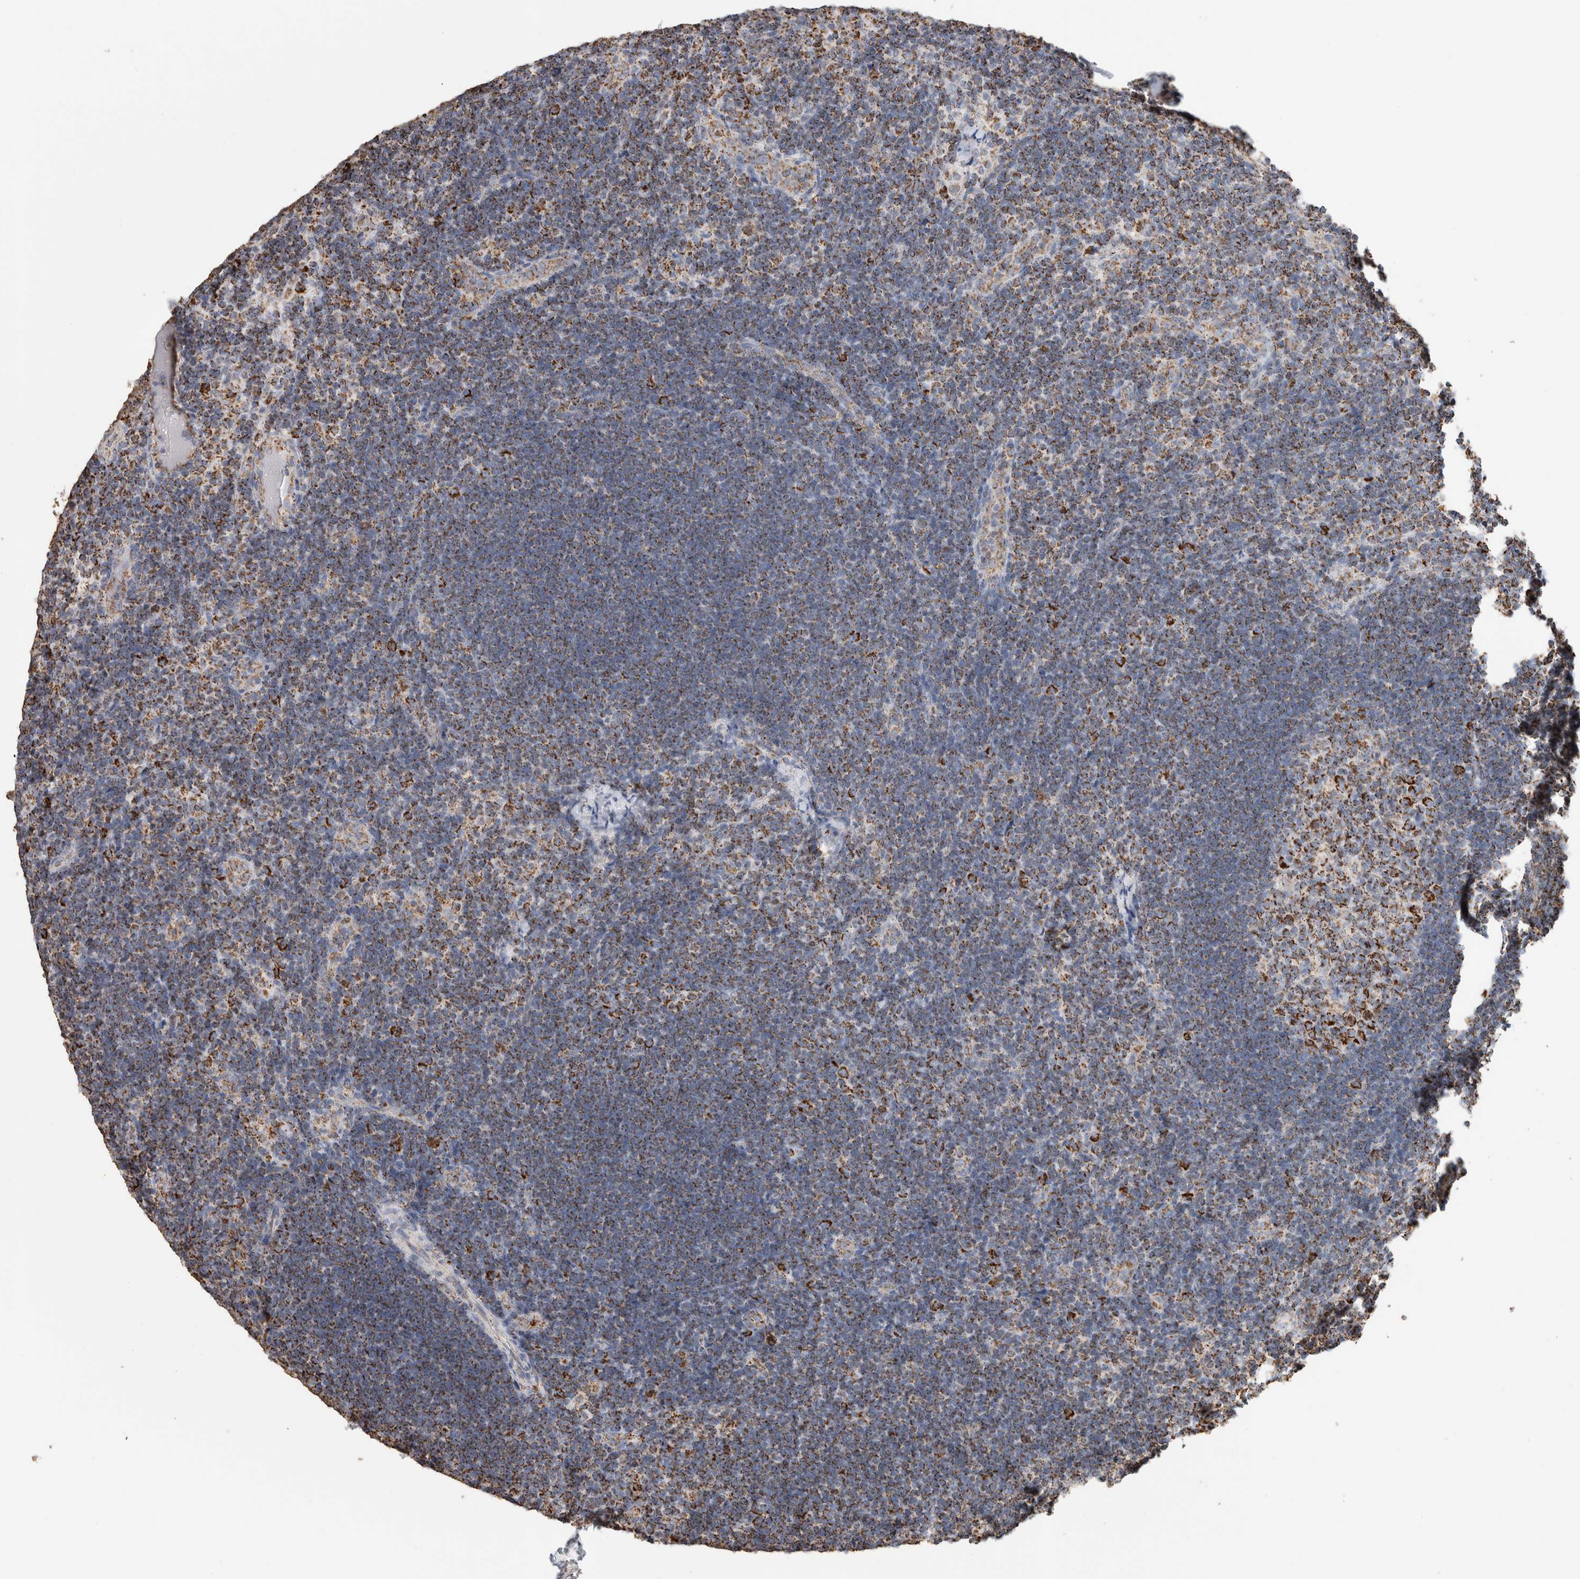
{"staining": {"intensity": "strong", "quantity": ">75%", "location": "cytoplasmic/membranous"}, "tissue": "lymph node", "cell_type": "Germinal center cells", "image_type": "normal", "snomed": [{"axis": "morphology", "description": "Normal tissue, NOS"}, {"axis": "topography", "description": "Lymph node"}], "caption": "Human lymph node stained for a protein (brown) exhibits strong cytoplasmic/membranous positive staining in approximately >75% of germinal center cells.", "gene": "C1QBP", "patient": {"sex": "female", "age": 22}}